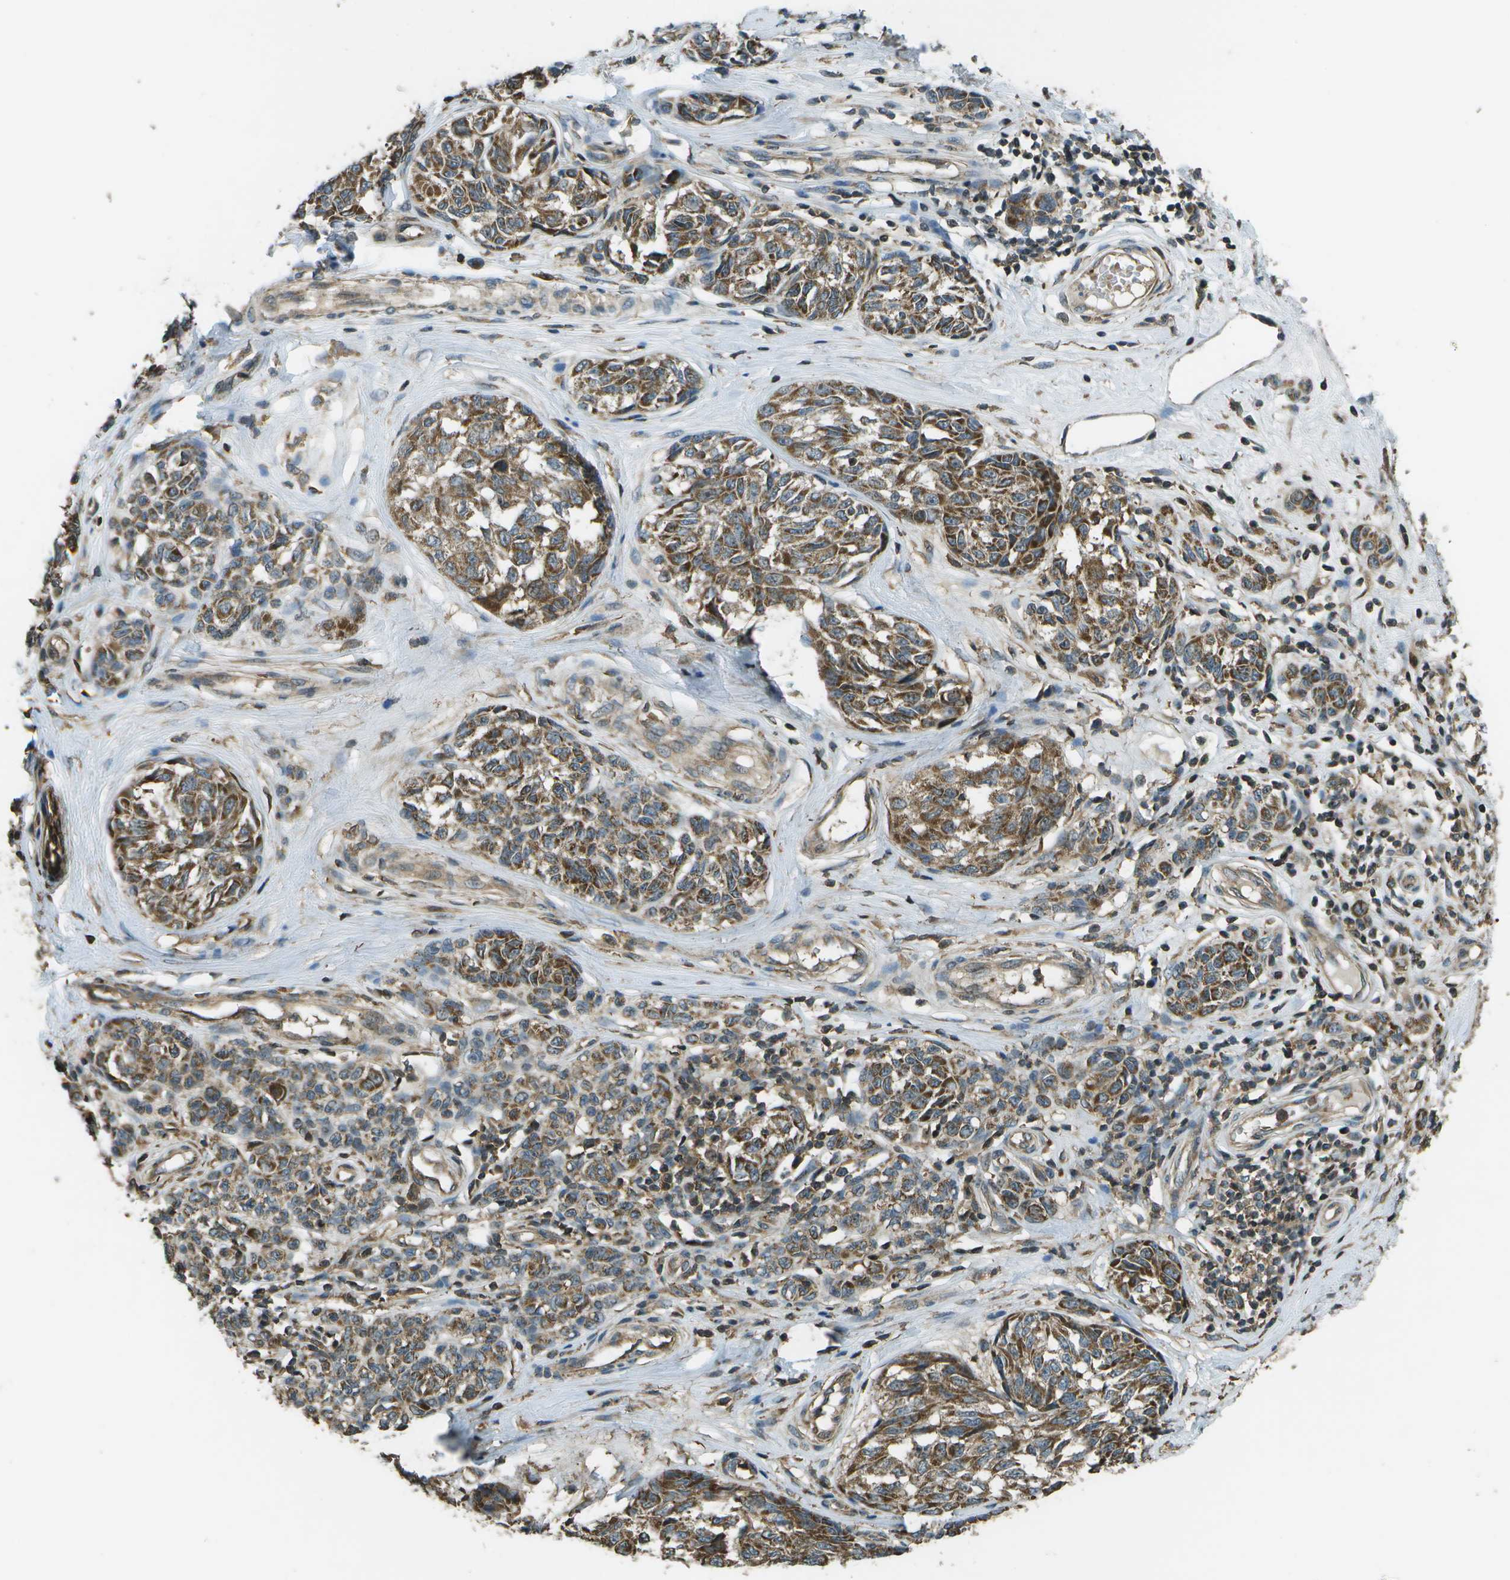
{"staining": {"intensity": "moderate", "quantity": ">75%", "location": "cytoplasmic/membranous"}, "tissue": "melanoma", "cell_type": "Tumor cells", "image_type": "cancer", "snomed": [{"axis": "morphology", "description": "Malignant melanoma, NOS"}, {"axis": "topography", "description": "Skin"}], "caption": "Protein staining by immunohistochemistry exhibits moderate cytoplasmic/membranous expression in about >75% of tumor cells in malignant melanoma.", "gene": "PLPBP", "patient": {"sex": "female", "age": 64}}